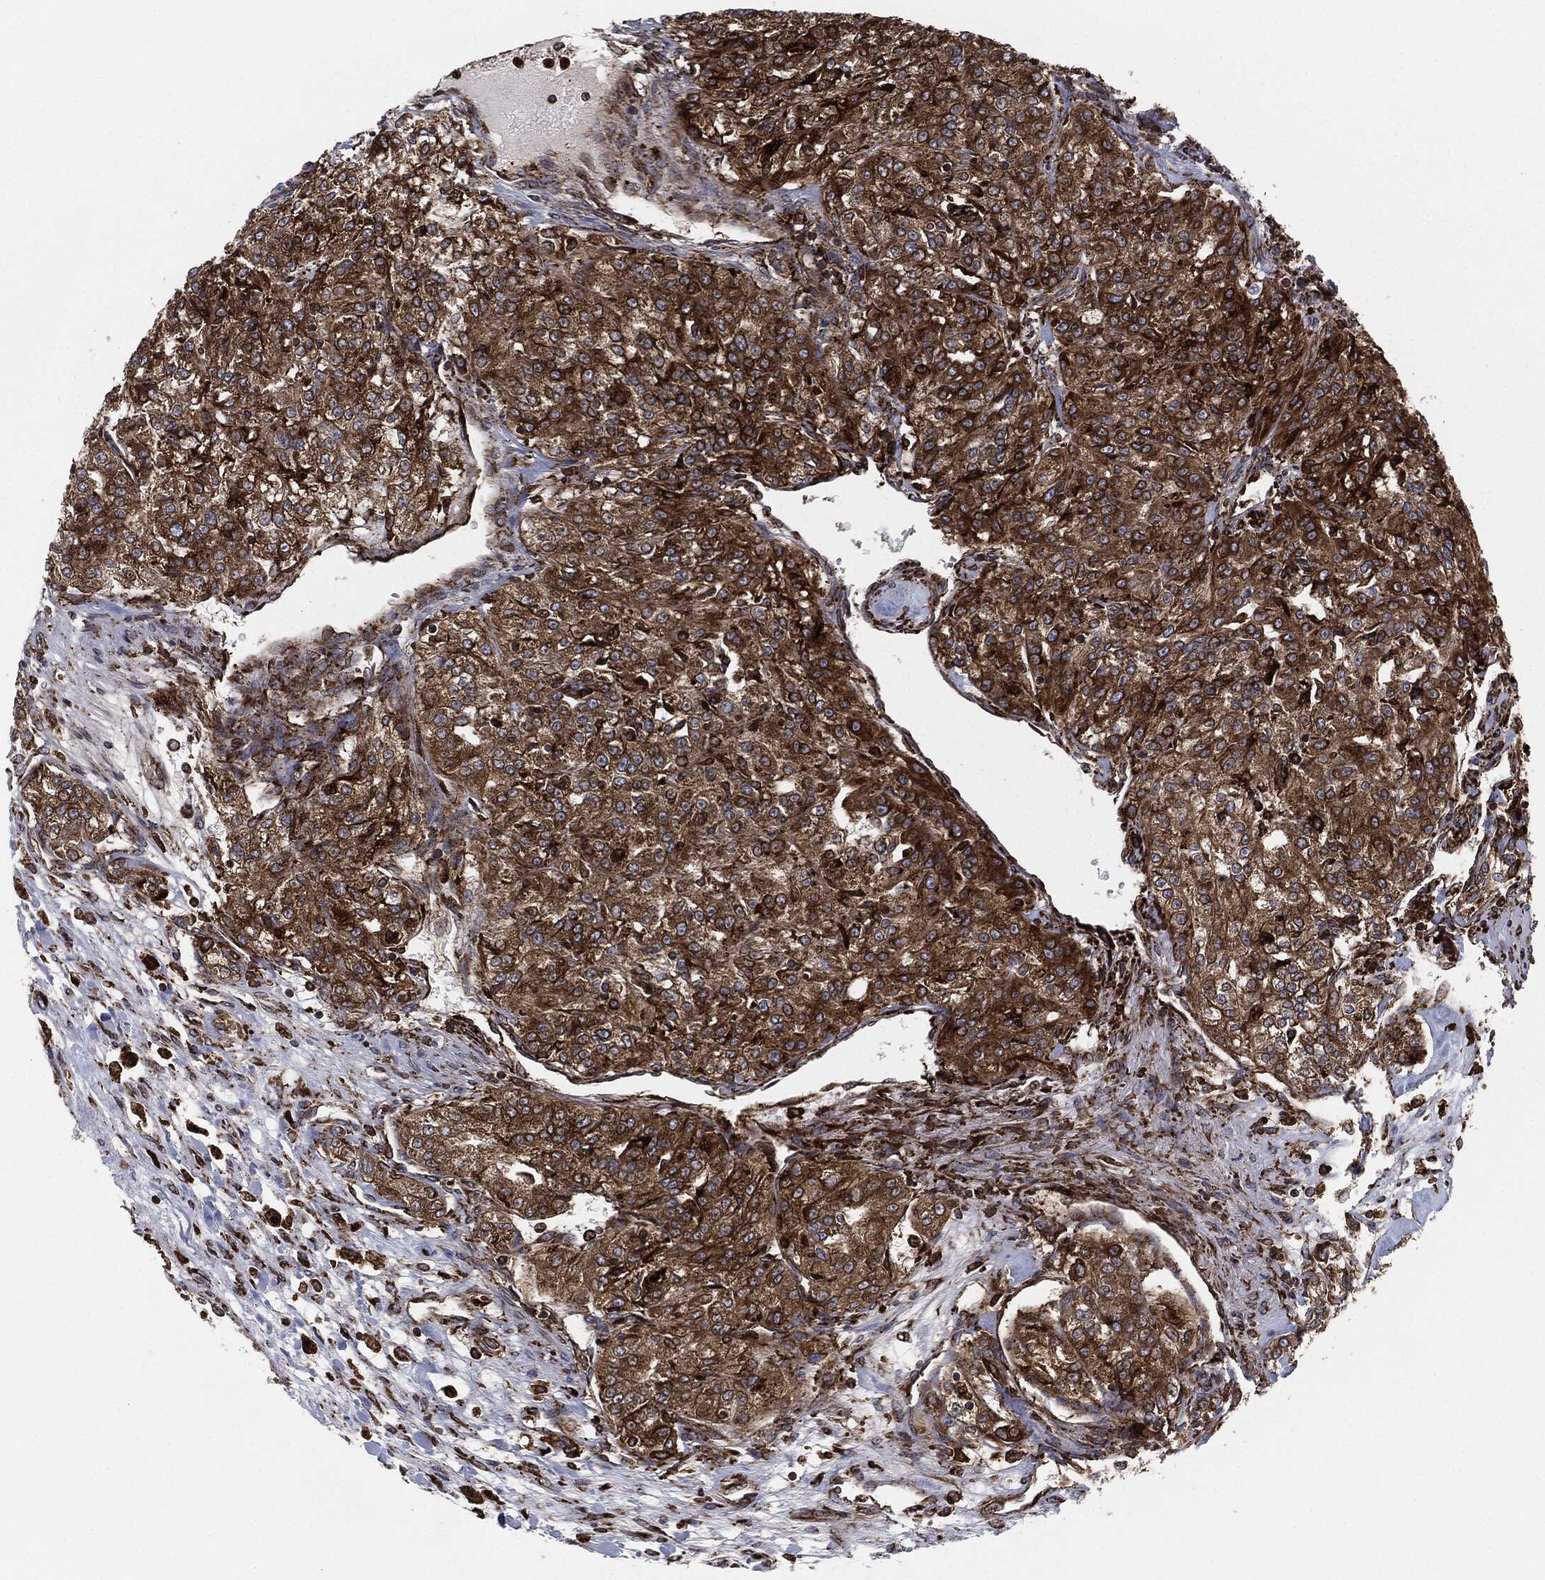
{"staining": {"intensity": "strong", "quantity": ">75%", "location": "cytoplasmic/membranous"}, "tissue": "renal cancer", "cell_type": "Tumor cells", "image_type": "cancer", "snomed": [{"axis": "morphology", "description": "Adenocarcinoma, NOS"}, {"axis": "topography", "description": "Kidney"}], "caption": "Protein expression analysis of renal adenocarcinoma exhibits strong cytoplasmic/membranous positivity in about >75% of tumor cells.", "gene": "CALR", "patient": {"sex": "female", "age": 63}}